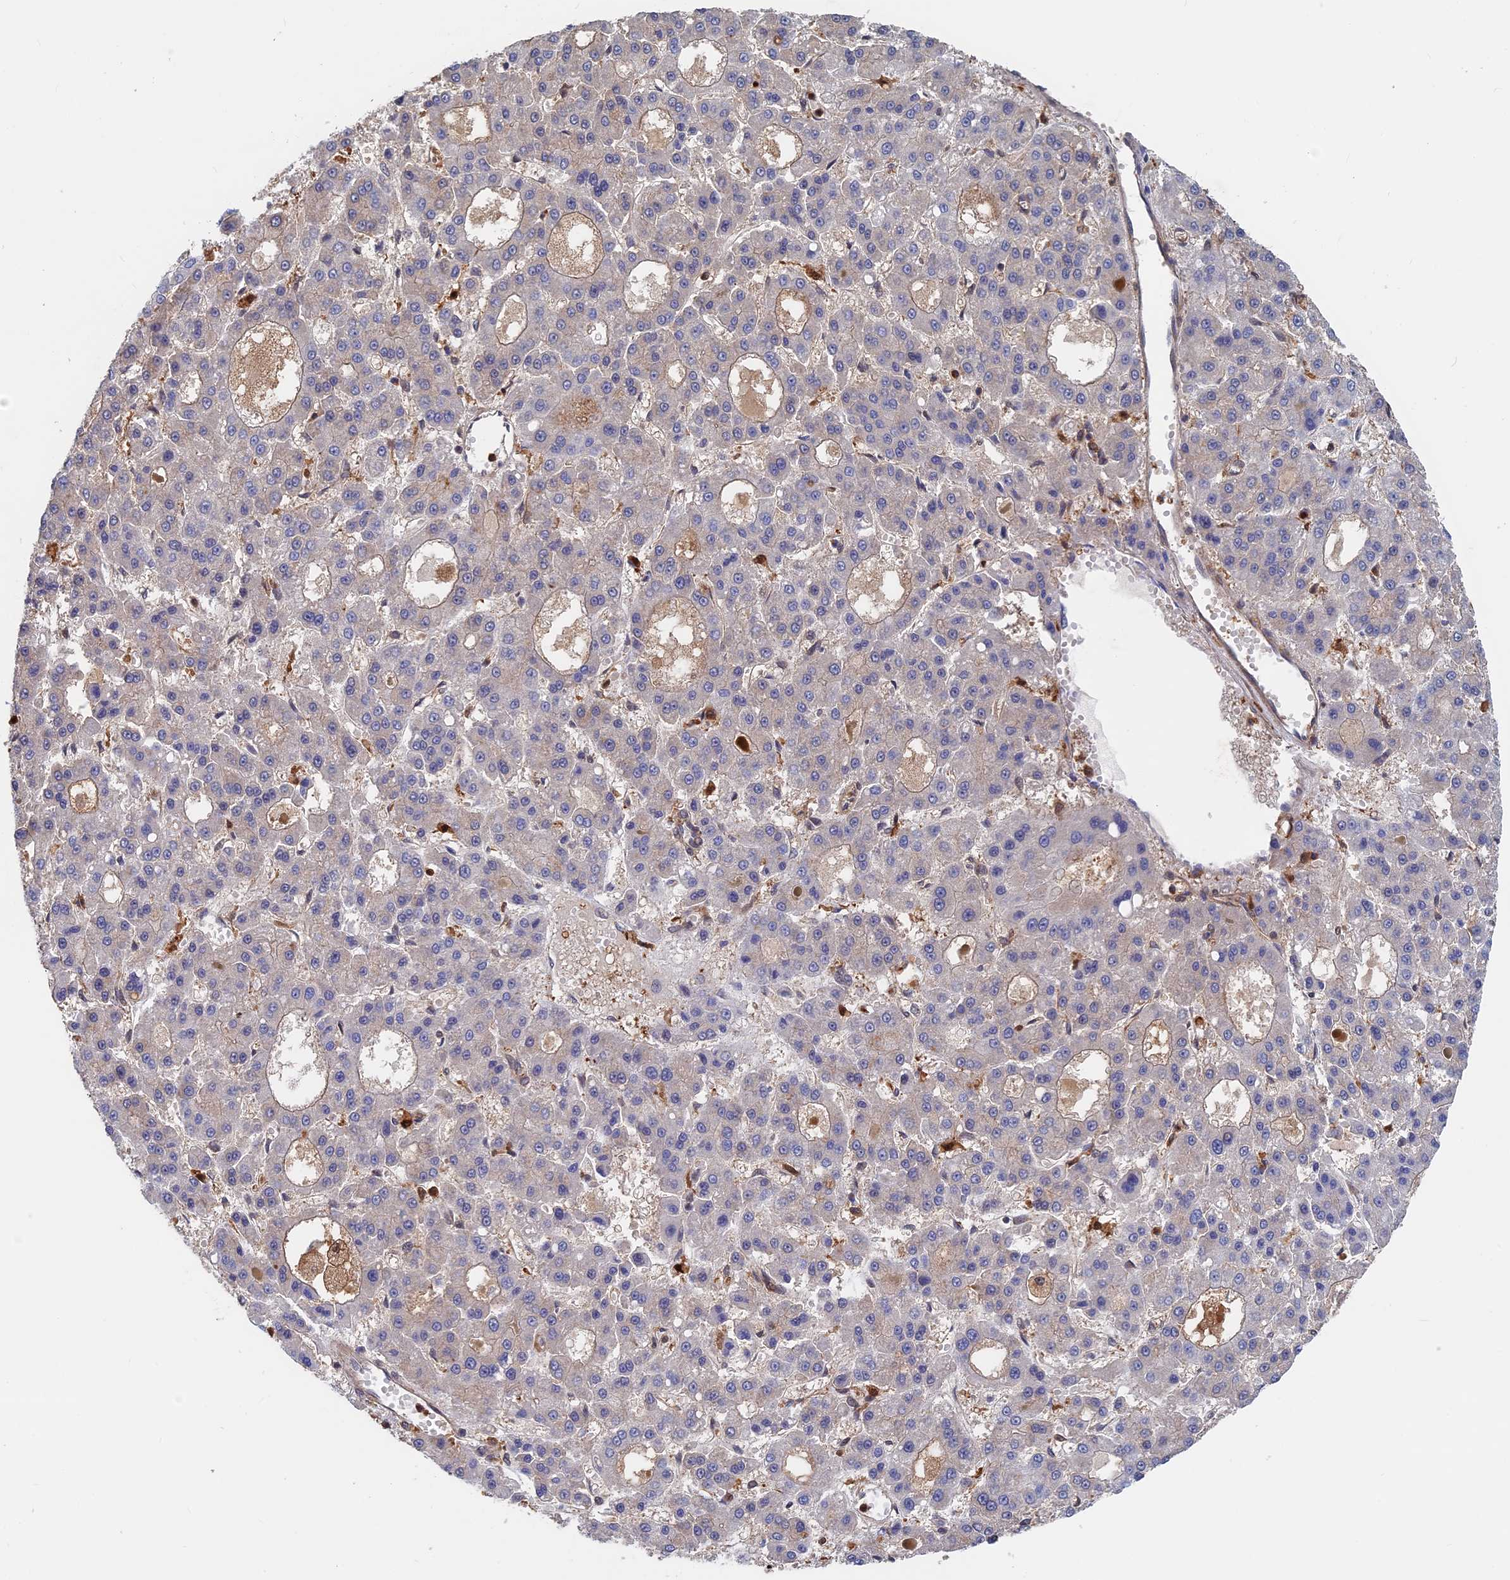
{"staining": {"intensity": "negative", "quantity": "none", "location": "none"}, "tissue": "liver cancer", "cell_type": "Tumor cells", "image_type": "cancer", "snomed": [{"axis": "morphology", "description": "Carcinoma, Hepatocellular, NOS"}, {"axis": "topography", "description": "Liver"}], "caption": "The image shows no significant positivity in tumor cells of hepatocellular carcinoma (liver).", "gene": "BLVRA", "patient": {"sex": "male", "age": 70}}